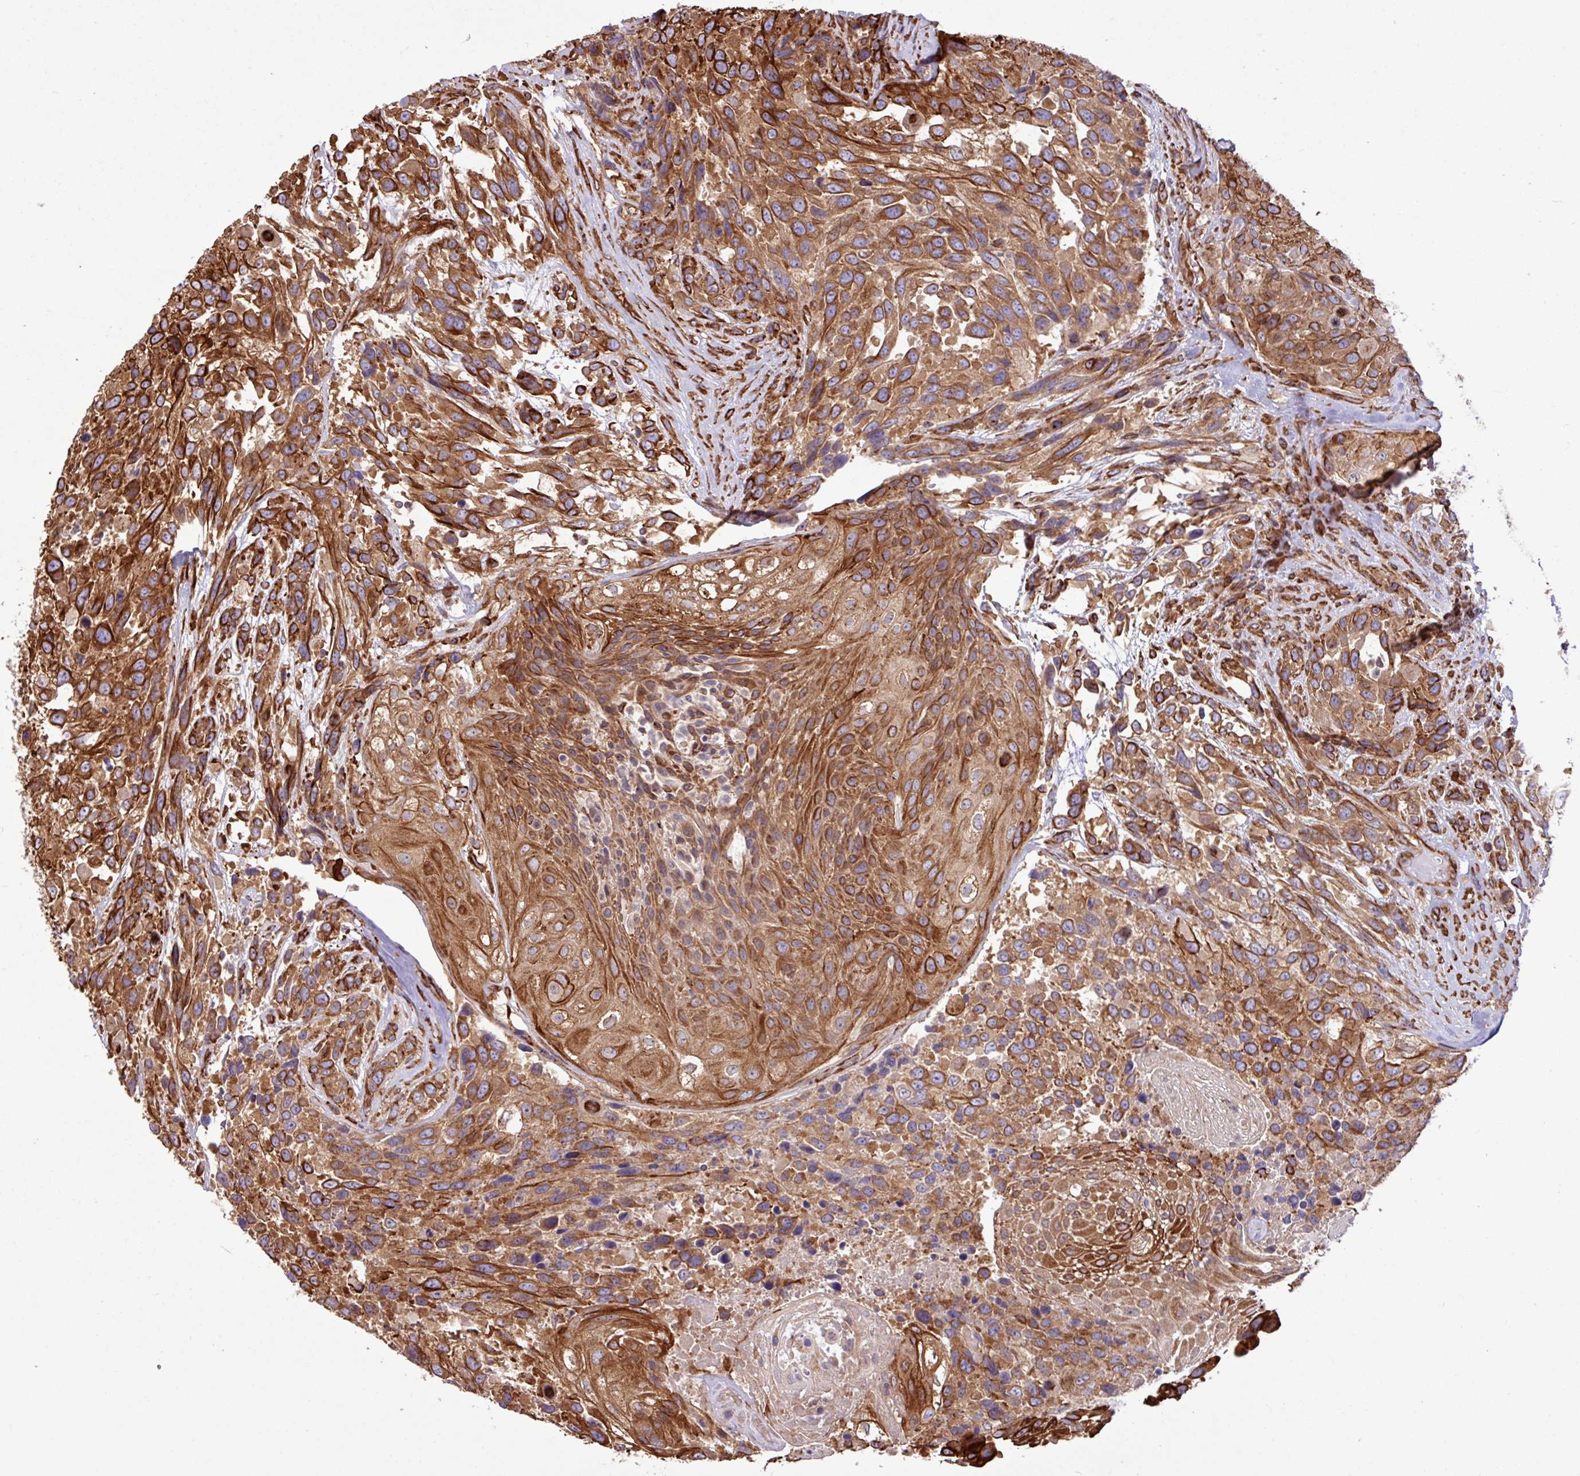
{"staining": {"intensity": "strong", "quantity": ">75%", "location": "cytoplasmic/membranous"}, "tissue": "urothelial cancer", "cell_type": "Tumor cells", "image_type": "cancer", "snomed": [{"axis": "morphology", "description": "Urothelial carcinoma, High grade"}, {"axis": "topography", "description": "Urinary bladder"}], "caption": "An image of high-grade urothelial carcinoma stained for a protein displays strong cytoplasmic/membranous brown staining in tumor cells.", "gene": "ZNF300", "patient": {"sex": "female", "age": 70}}